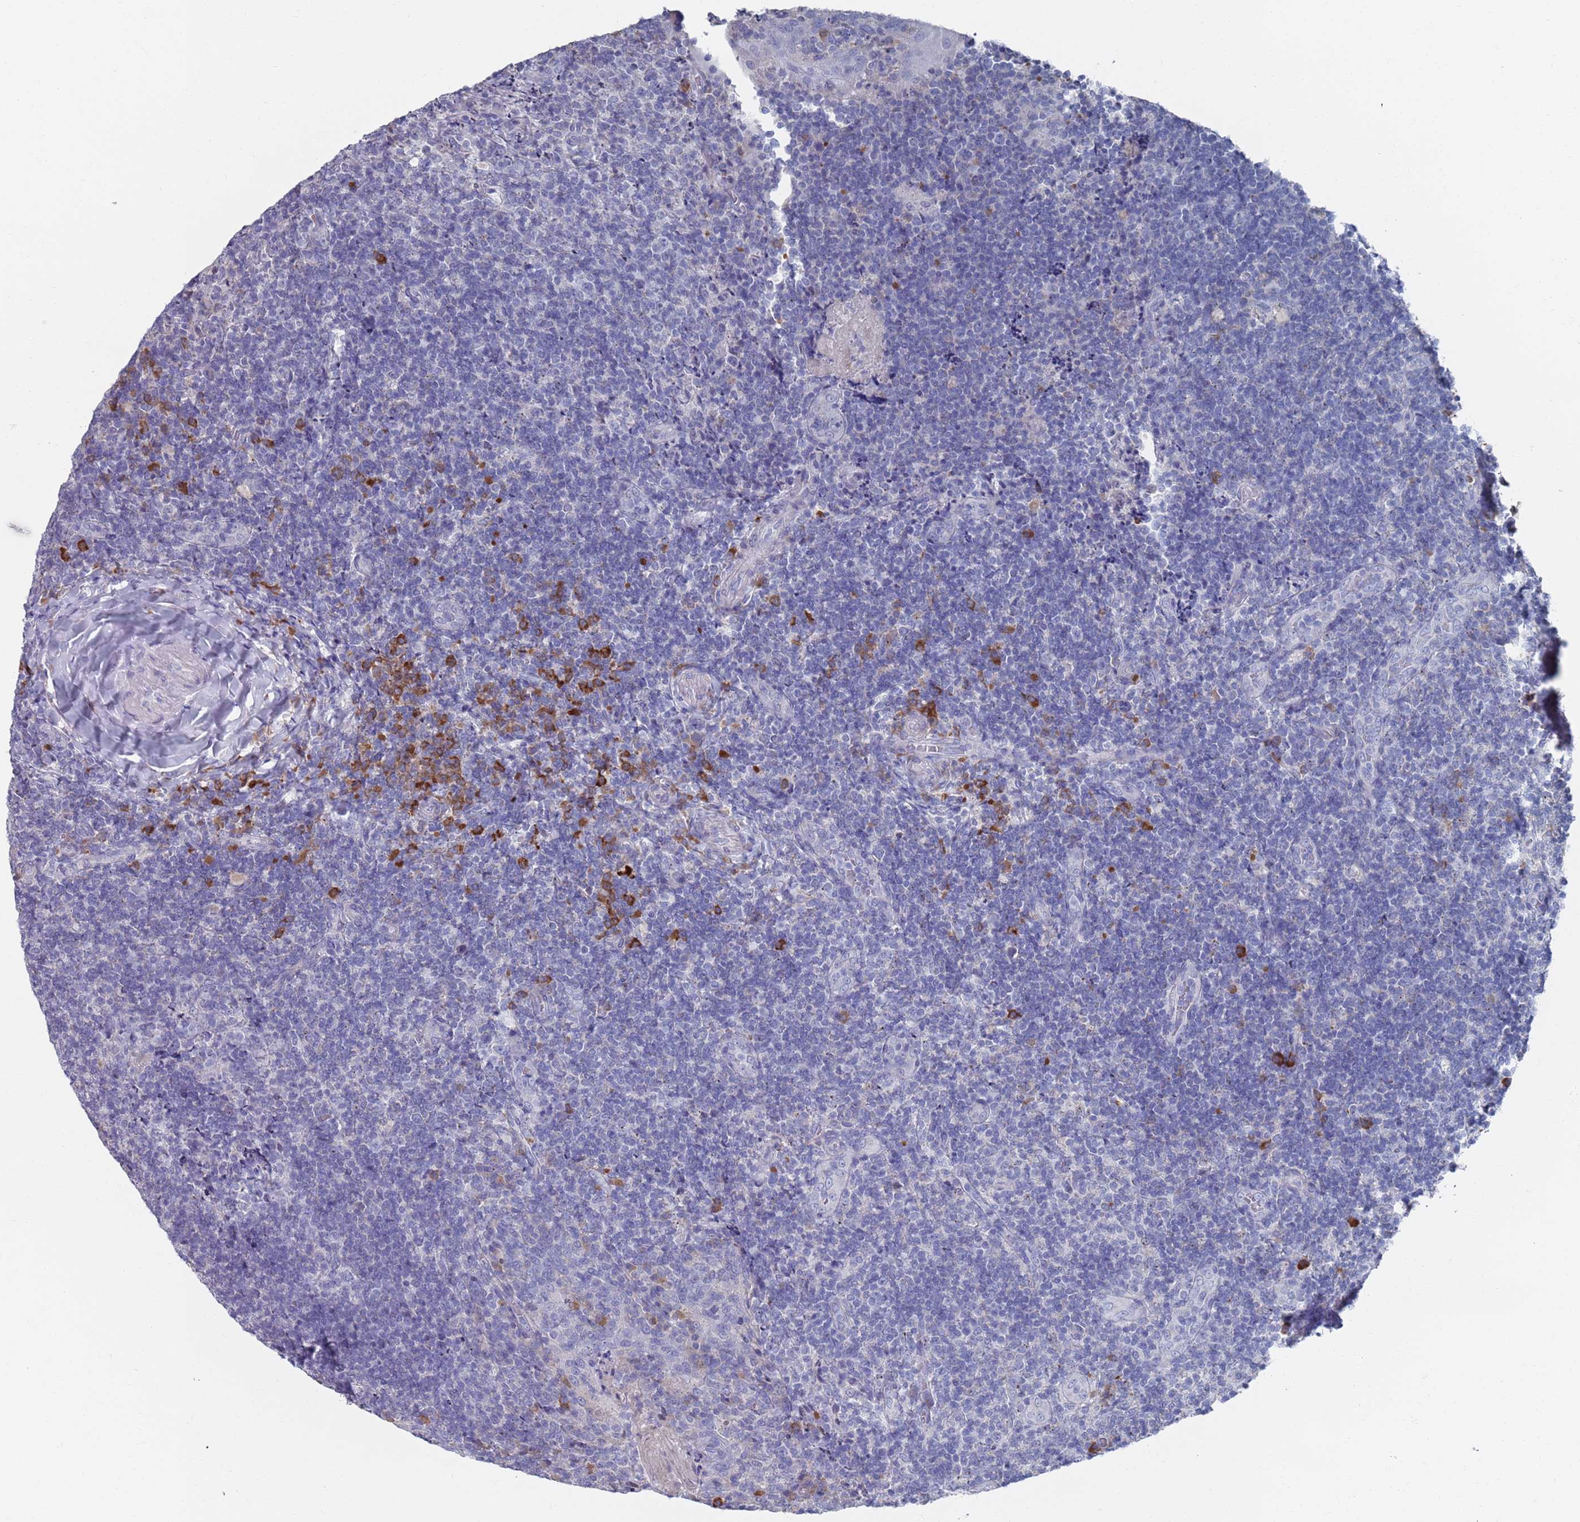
{"staining": {"intensity": "negative", "quantity": "none", "location": "none"}, "tissue": "tonsil", "cell_type": "Germinal center cells", "image_type": "normal", "snomed": [{"axis": "morphology", "description": "Normal tissue, NOS"}, {"axis": "topography", "description": "Tonsil"}], "caption": "A micrograph of tonsil stained for a protein shows no brown staining in germinal center cells.", "gene": "MAT1A", "patient": {"sex": "male", "age": 17}}